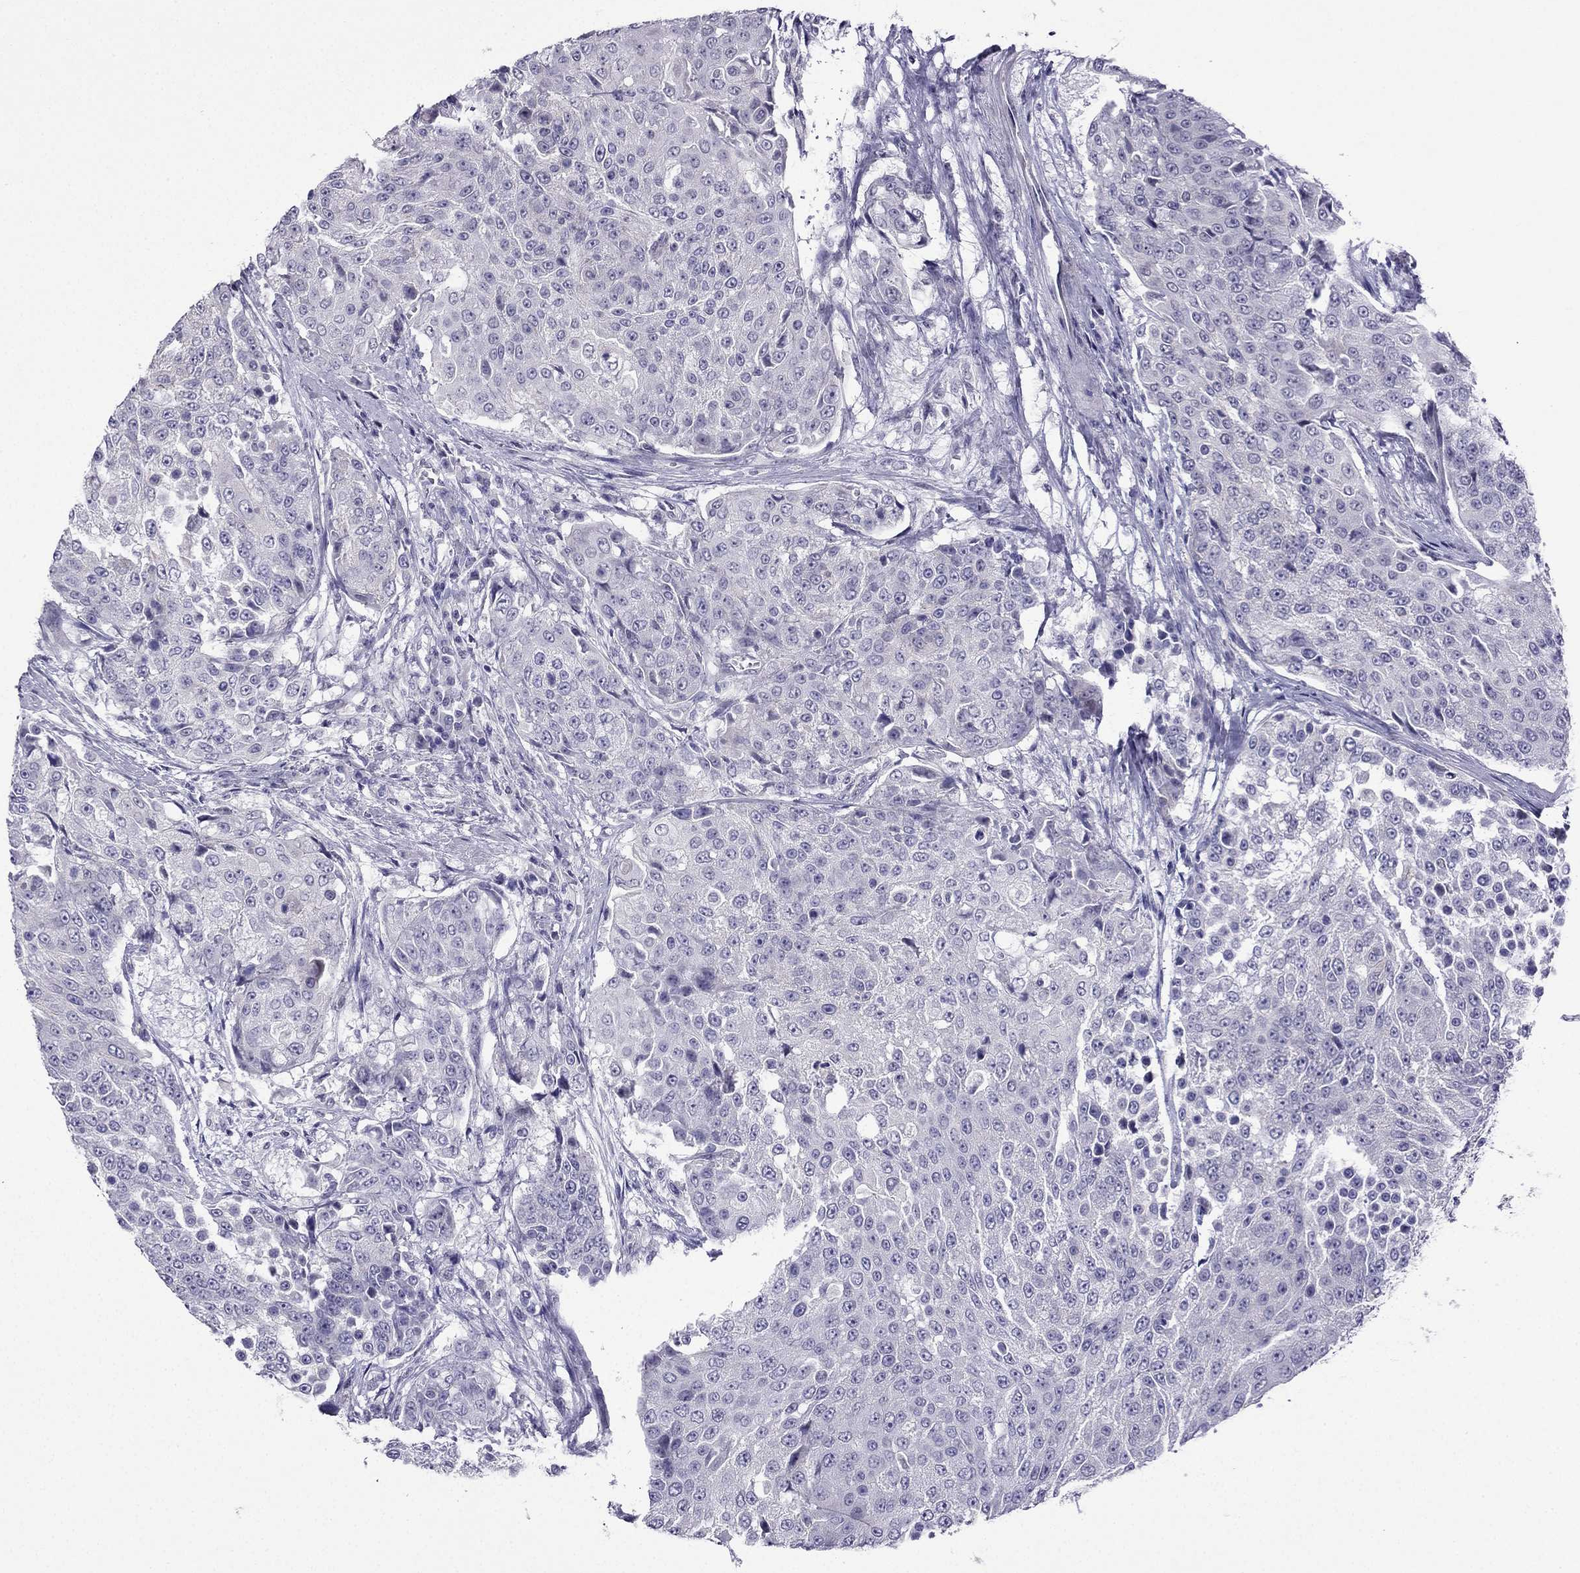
{"staining": {"intensity": "negative", "quantity": "none", "location": "none"}, "tissue": "urothelial cancer", "cell_type": "Tumor cells", "image_type": "cancer", "snomed": [{"axis": "morphology", "description": "Urothelial carcinoma, High grade"}, {"axis": "topography", "description": "Urinary bladder"}], "caption": "Immunohistochemistry histopathology image of high-grade urothelial carcinoma stained for a protein (brown), which exhibits no expression in tumor cells.", "gene": "POM121L12", "patient": {"sex": "female", "age": 63}}